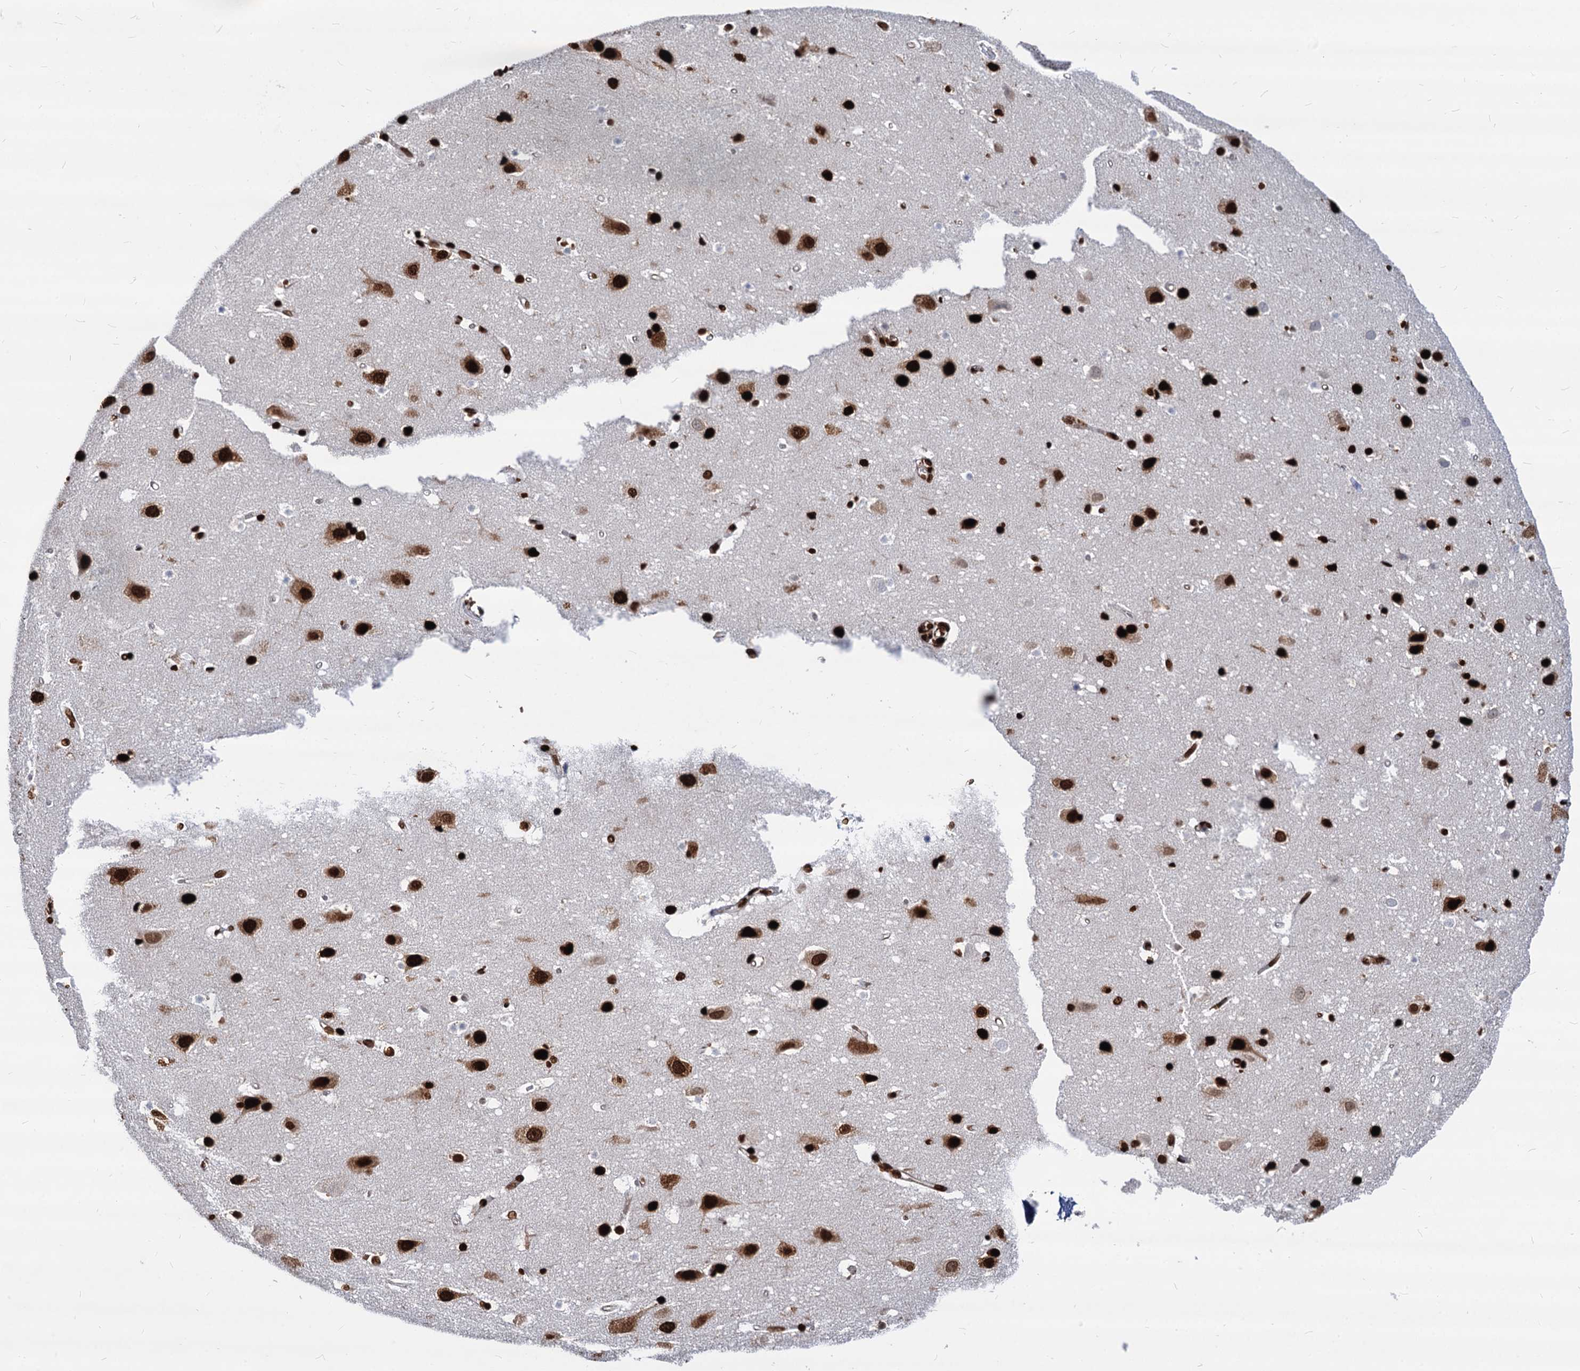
{"staining": {"intensity": "strong", "quantity": ">75%", "location": "nuclear"}, "tissue": "cerebral cortex", "cell_type": "Endothelial cells", "image_type": "normal", "snomed": [{"axis": "morphology", "description": "Normal tissue, NOS"}, {"axis": "topography", "description": "Cerebral cortex"}], "caption": "This histopathology image demonstrates immunohistochemistry staining of unremarkable cerebral cortex, with high strong nuclear staining in approximately >75% of endothelial cells.", "gene": "MECP2", "patient": {"sex": "male", "age": 54}}